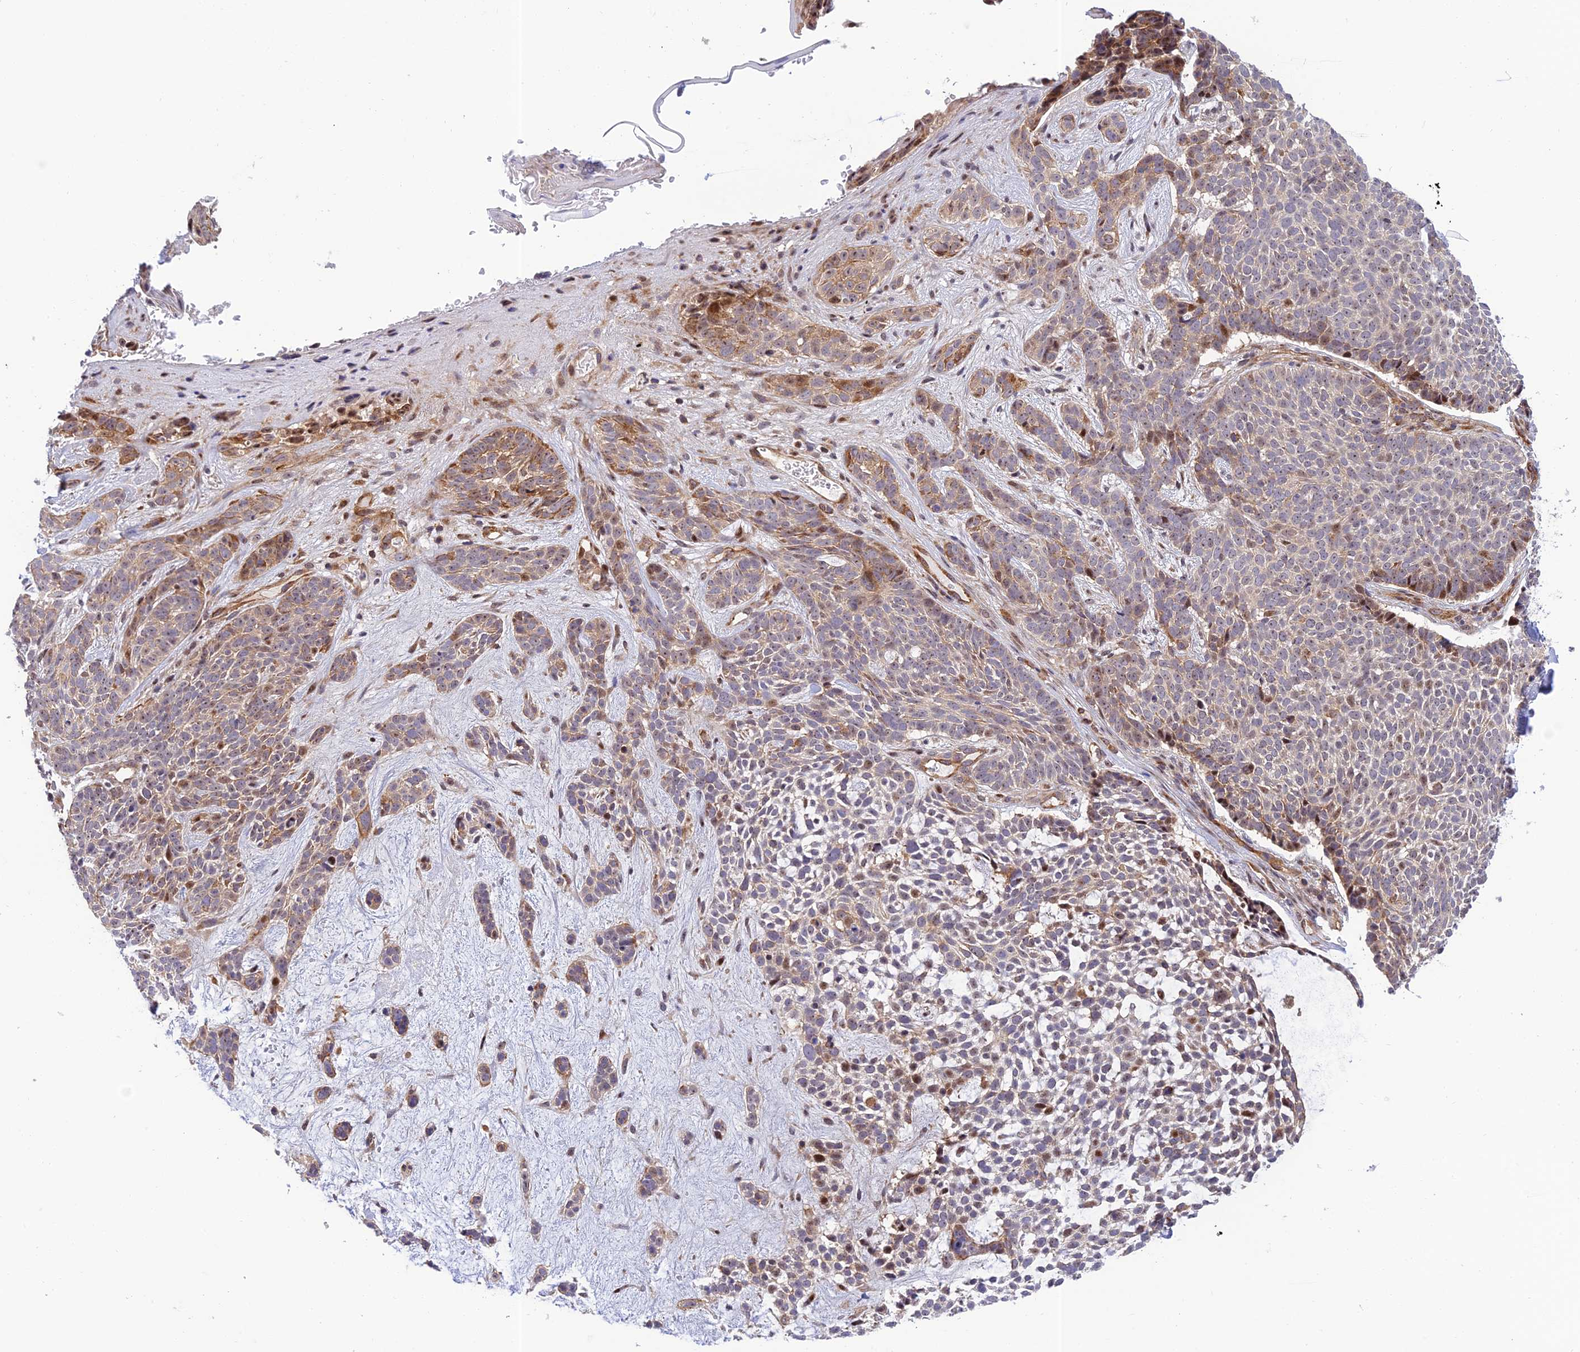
{"staining": {"intensity": "moderate", "quantity": "<25%", "location": "cytoplasmic/membranous"}, "tissue": "skin cancer", "cell_type": "Tumor cells", "image_type": "cancer", "snomed": [{"axis": "morphology", "description": "Basal cell carcinoma"}, {"axis": "topography", "description": "Skin"}], "caption": "Moderate cytoplasmic/membranous positivity for a protein is seen in approximately <25% of tumor cells of skin cancer (basal cell carcinoma) using immunohistochemistry.", "gene": "ZNF584", "patient": {"sex": "male", "age": 71}}